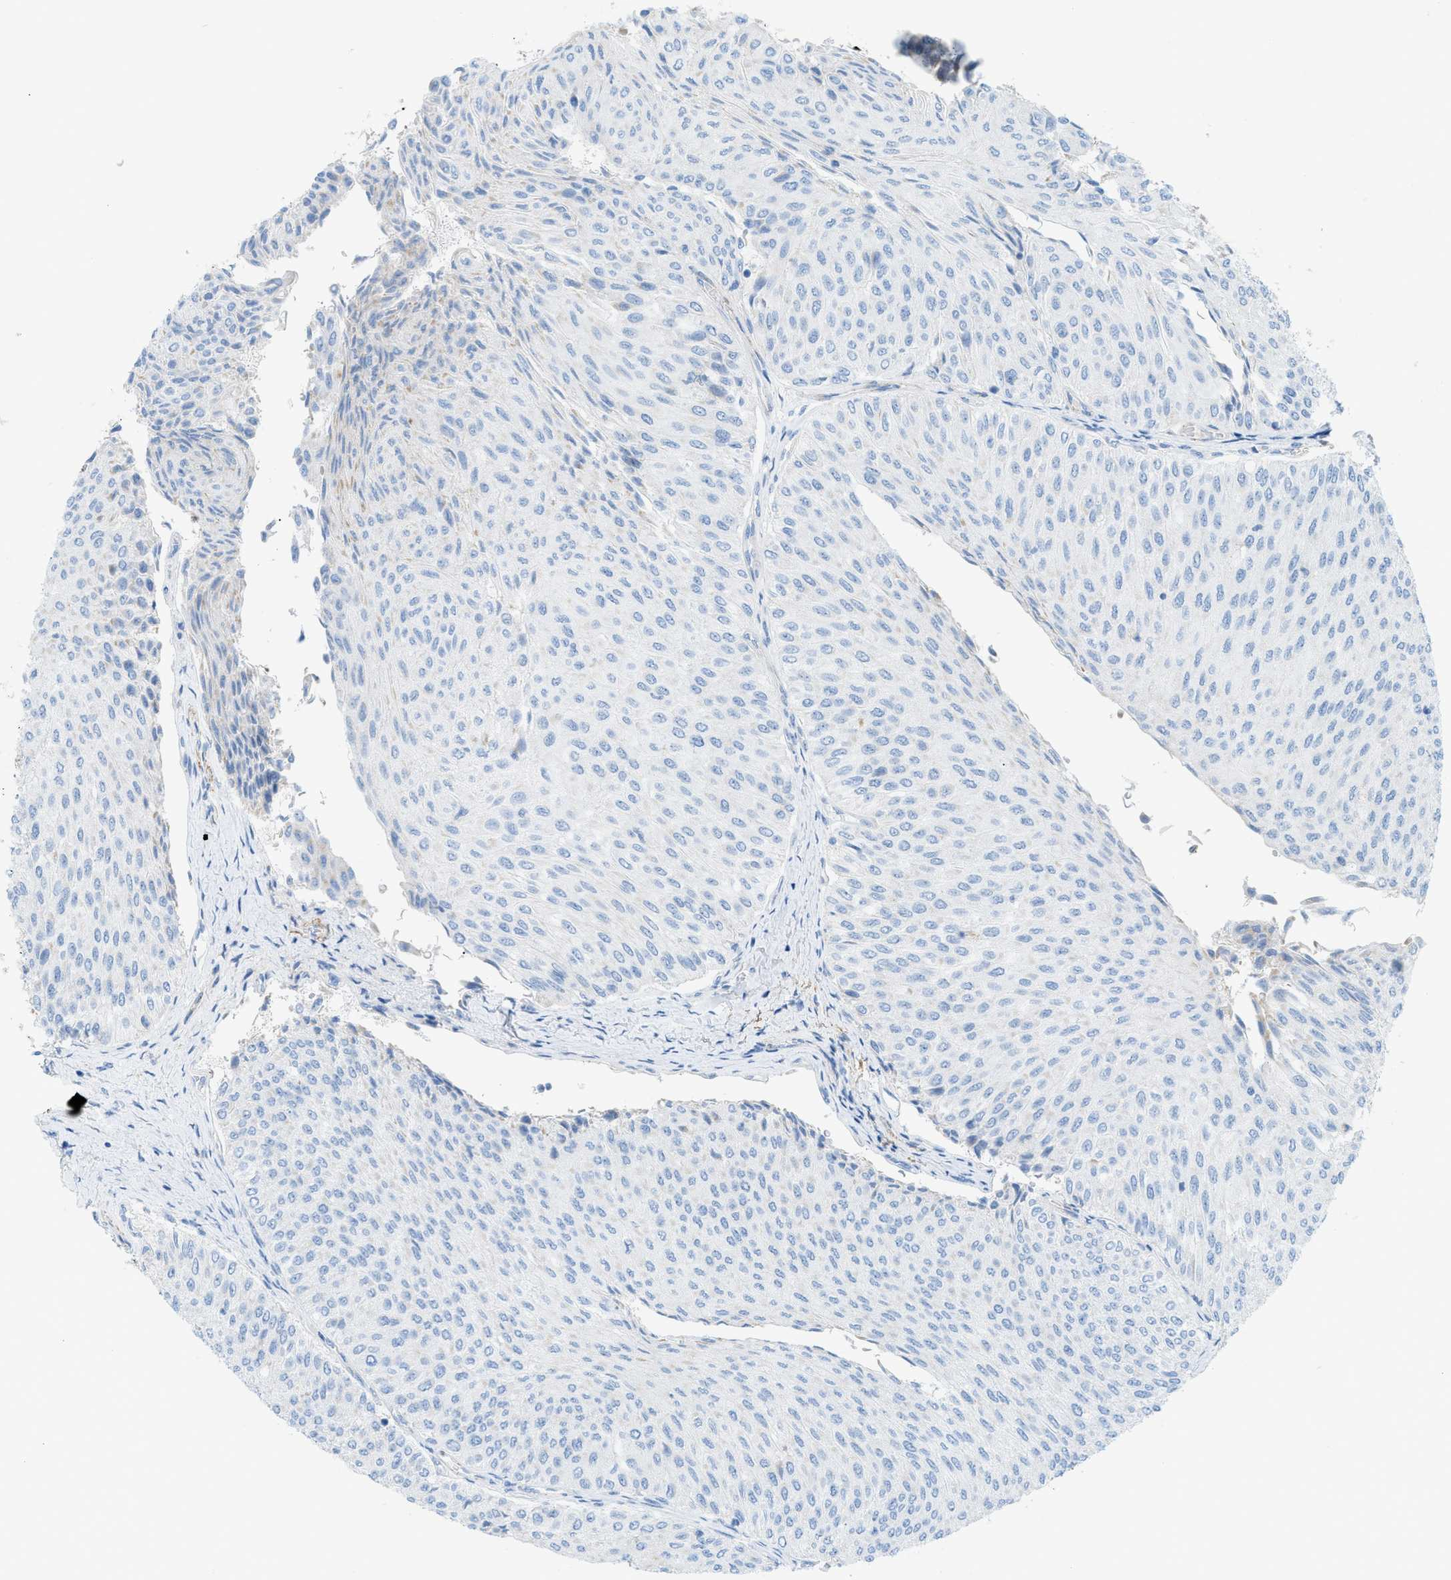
{"staining": {"intensity": "negative", "quantity": "none", "location": "none"}, "tissue": "urothelial cancer", "cell_type": "Tumor cells", "image_type": "cancer", "snomed": [{"axis": "morphology", "description": "Urothelial carcinoma, Low grade"}, {"axis": "topography", "description": "Urinary bladder"}], "caption": "Urothelial carcinoma (low-grade) was stained to show a protein in brown. There is no significant expression in tumor cells.", "gene": "MYH11", "patient": {"sex": "male", "age": 78}}